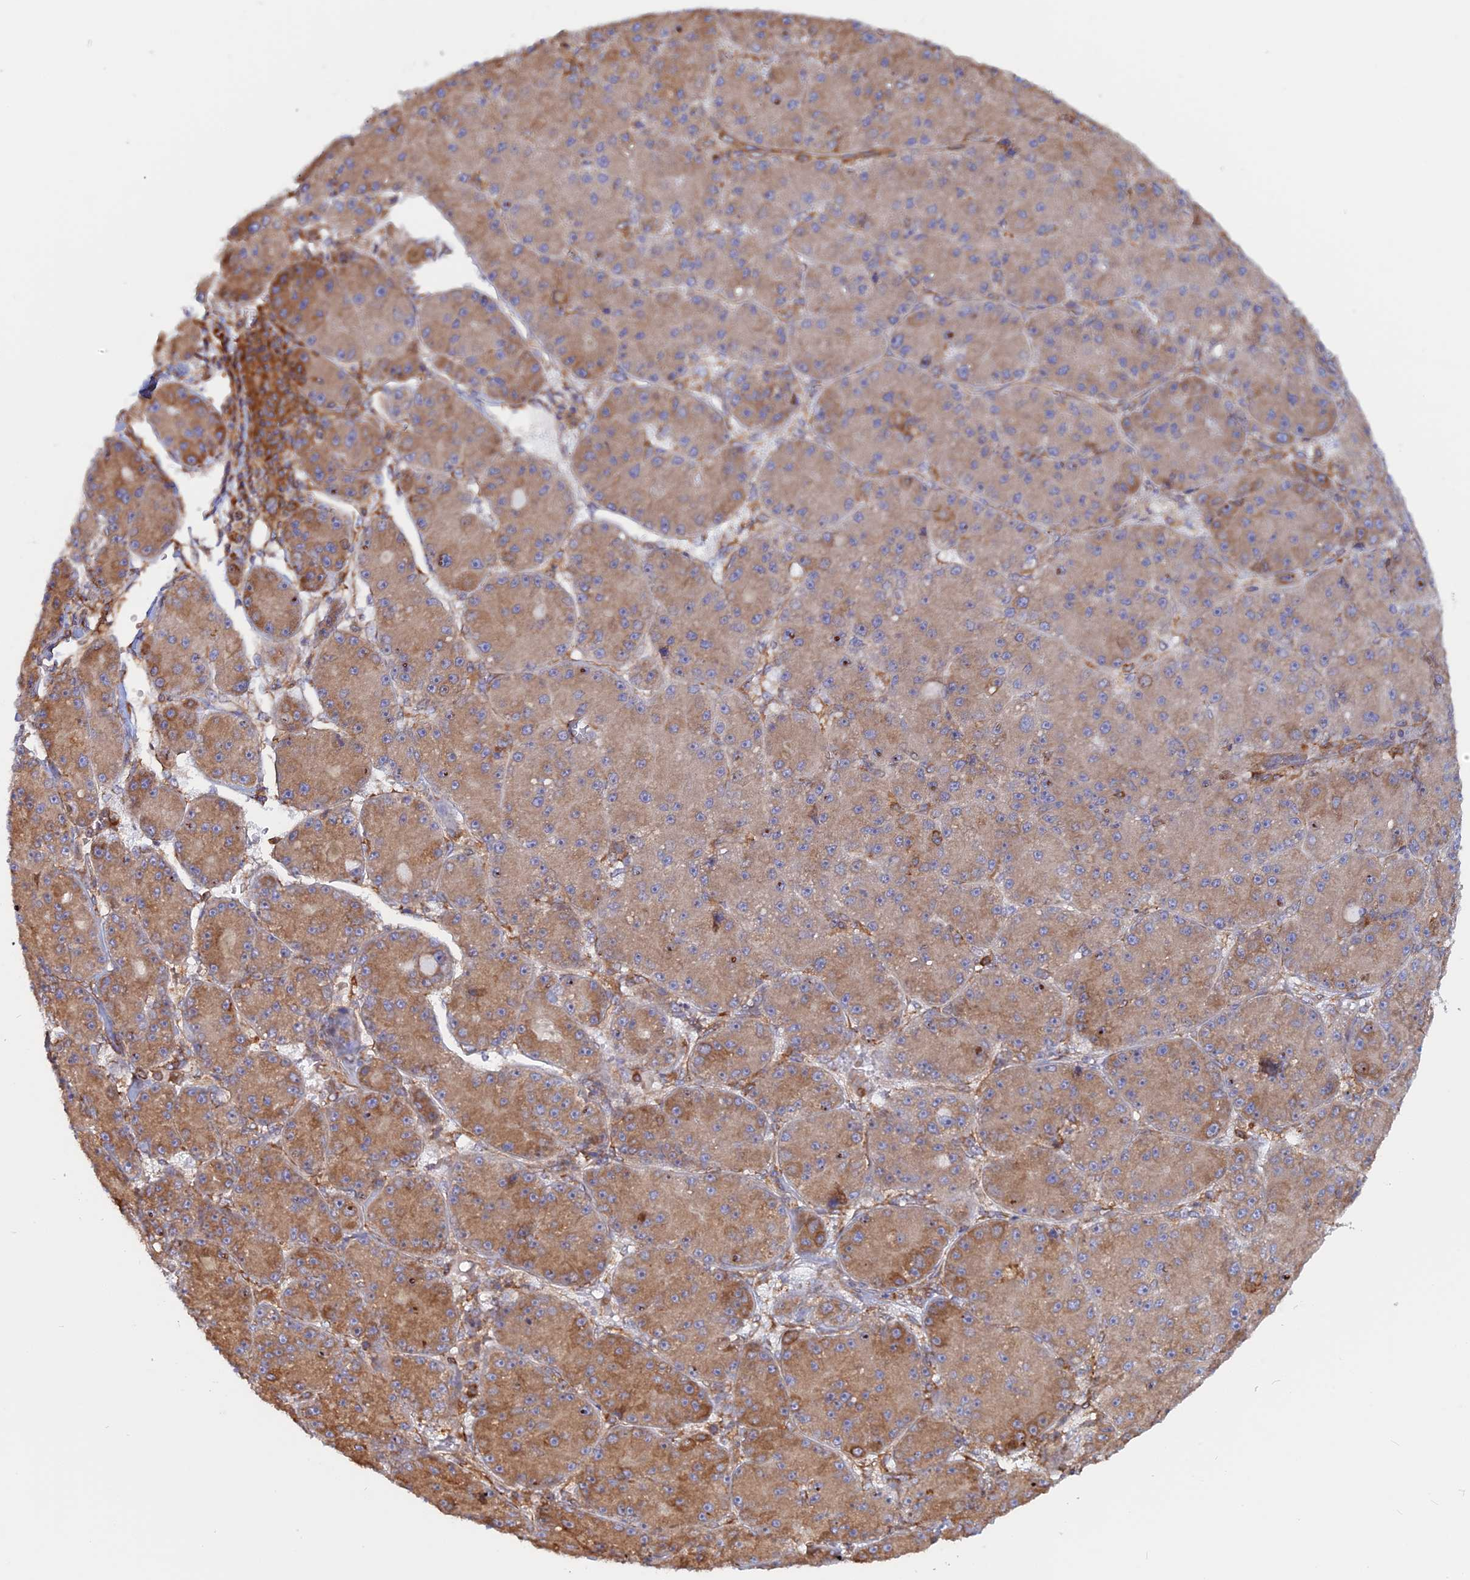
{"staining": {"intensity": "moderate", "quantity": ">75%", "location": "cytoplasmic/membranous"}, "tissue": "liver cancer", "cell_type": "Tumor cells", "image_type": "cancer", "snomed": [{"axis": "morphology", "description": "Carcinoma, Hepatocellular, NOS"}, {"axis": "topography", "description": "Liver"}], "caption": "A high-resolution photomicrograph shows immunohistochemistry (IHC) staining of hepatocellular carcinoma (liver), which shows moderate cytoplasmic/membranous staining in approximately >75% of tumor cells.", "gene": "GMIP", "patient": {"sex": "male", "age": 67}}